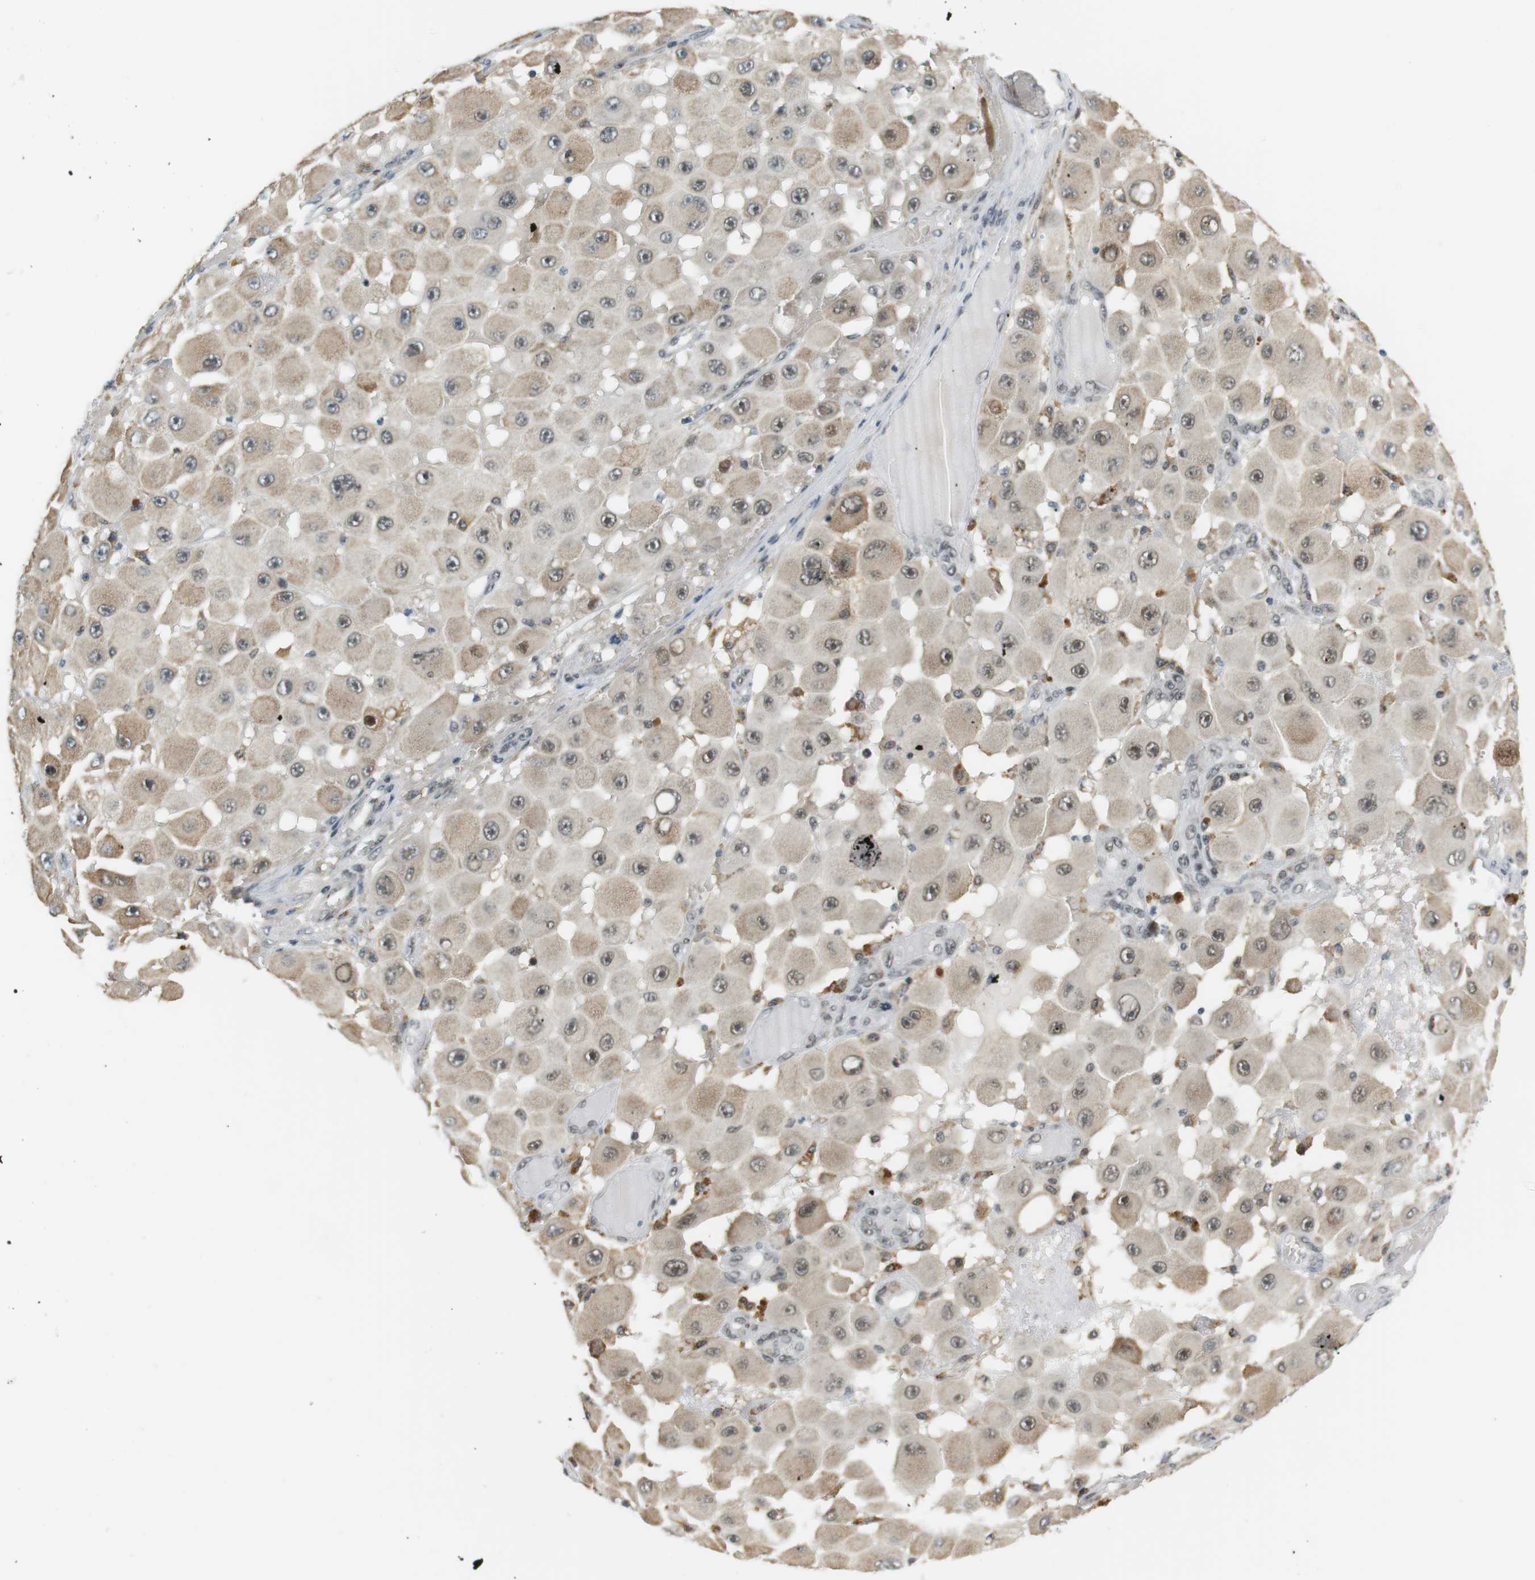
{"staining": {"intensity": "weak", "quantity": ">75%", "location": "nuclear"}, "tissue": "melanoma", "cell_type": "Tumor cells", "image_type": "cancer", "snomed": [{"axis": "morphology", "description": "Malignant melanoma, NOS"}, {"axis": "topography", "description": "Skin"}], "caption": "Protein expression analysis of human malignant melanoma reveals weak nuclear positivity in approximately >75% of tumor cells.", "gene": "RNF38", "patient": {"sex": "female", "age": 81}}